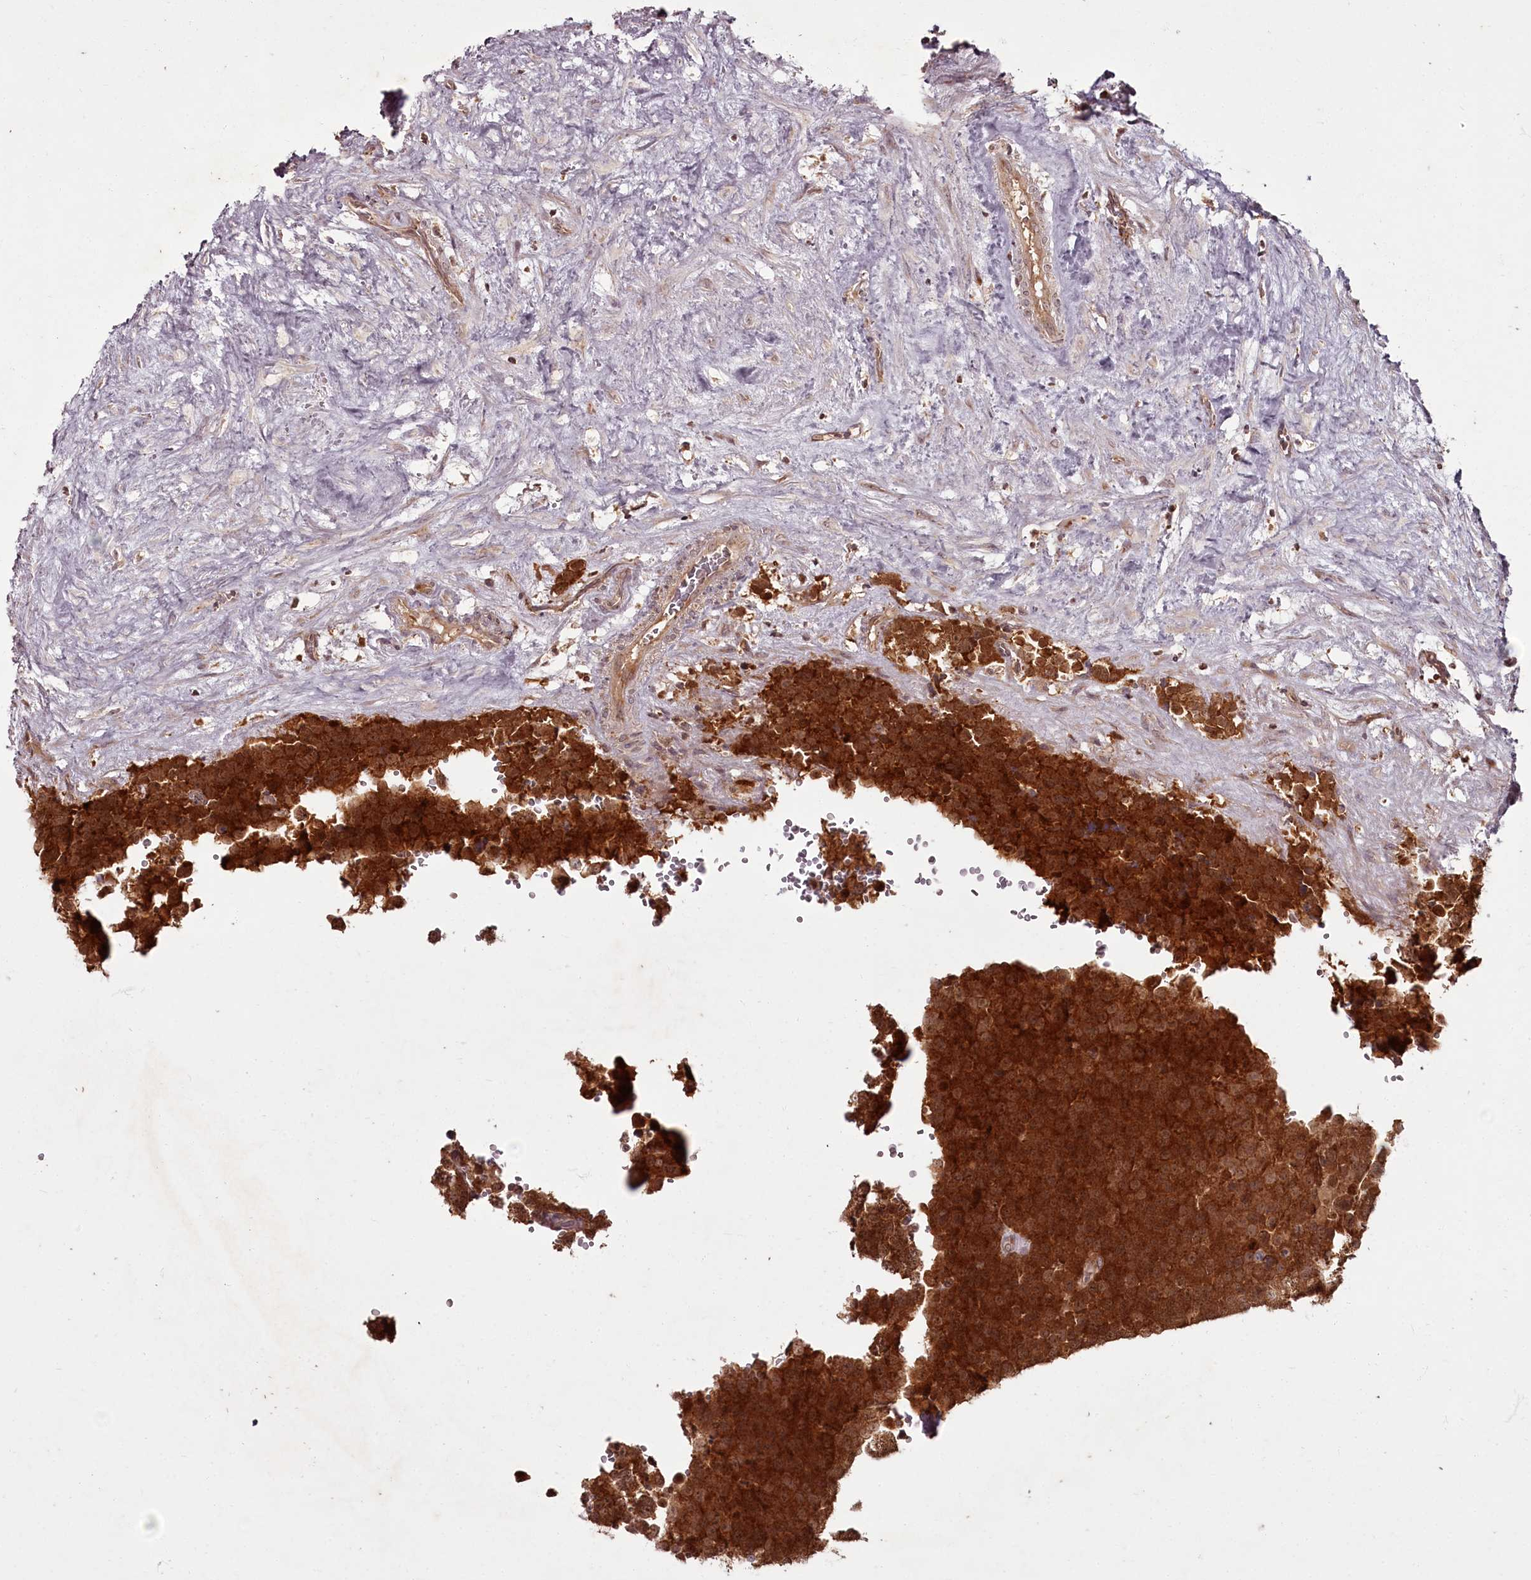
{"staining": {"intensity": "strong", "quantity": ">75%", "location": "cytoplasmic/membranous"}, "tissue": "testis cancer", "cell_type": "Tumor cells", "image_type": "cancer", "snomed": [{"axis": "morphology", "description": "Seminoma, NOS"}, {"axis": "topography", "description": "Testis"}], "caption": "Protein analysis of testis cancer (seminoma) tissue exhibits strong cytoplasmic/membranous expression in about >75% of tumor cells.", "gene": "PCBP2", "patient": {"sex": "male", "age": 71}}